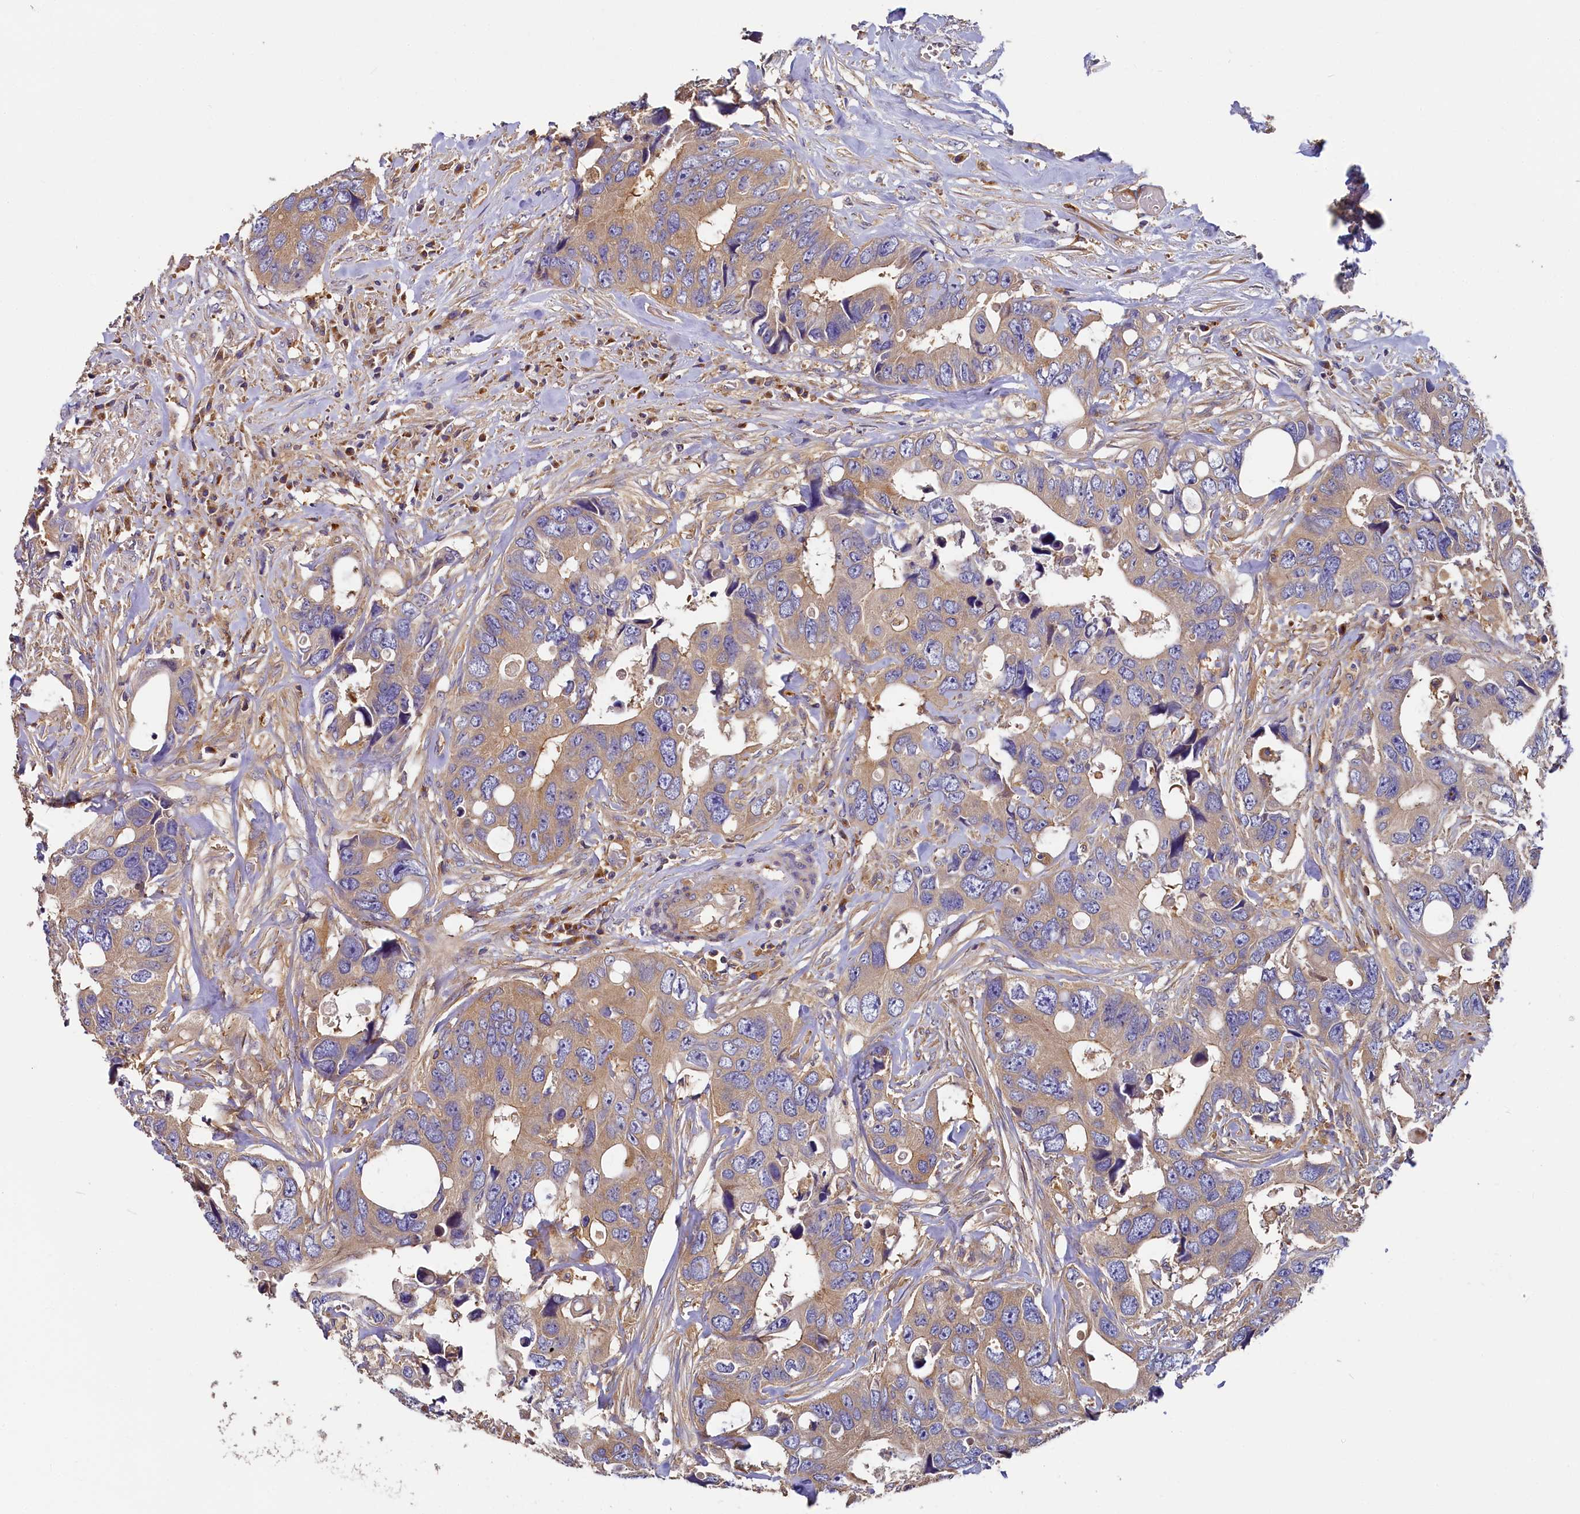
{"staining": {"intensity": "weak", "quantity": "25%-75%", "location": "cytoplasmic/membranous"}, "tissue": "colorectal cancer", "cell_type": "Tumor cells", "image_type": "cancer", "snomed": [{"axis": "morphology", "description": "Adenocarcinoma, NOS"}, {"axis": "topography", "description": "Rectum"}], "caption": "Colorectal cancer was stained to show a protein in brown. There is low levels of weak cytoplasmic/membranous staining in approximately 25%-75% of tumor cells.", "gene": "PPIP5K1", "patient": {"sex": "male", "age": 57}}